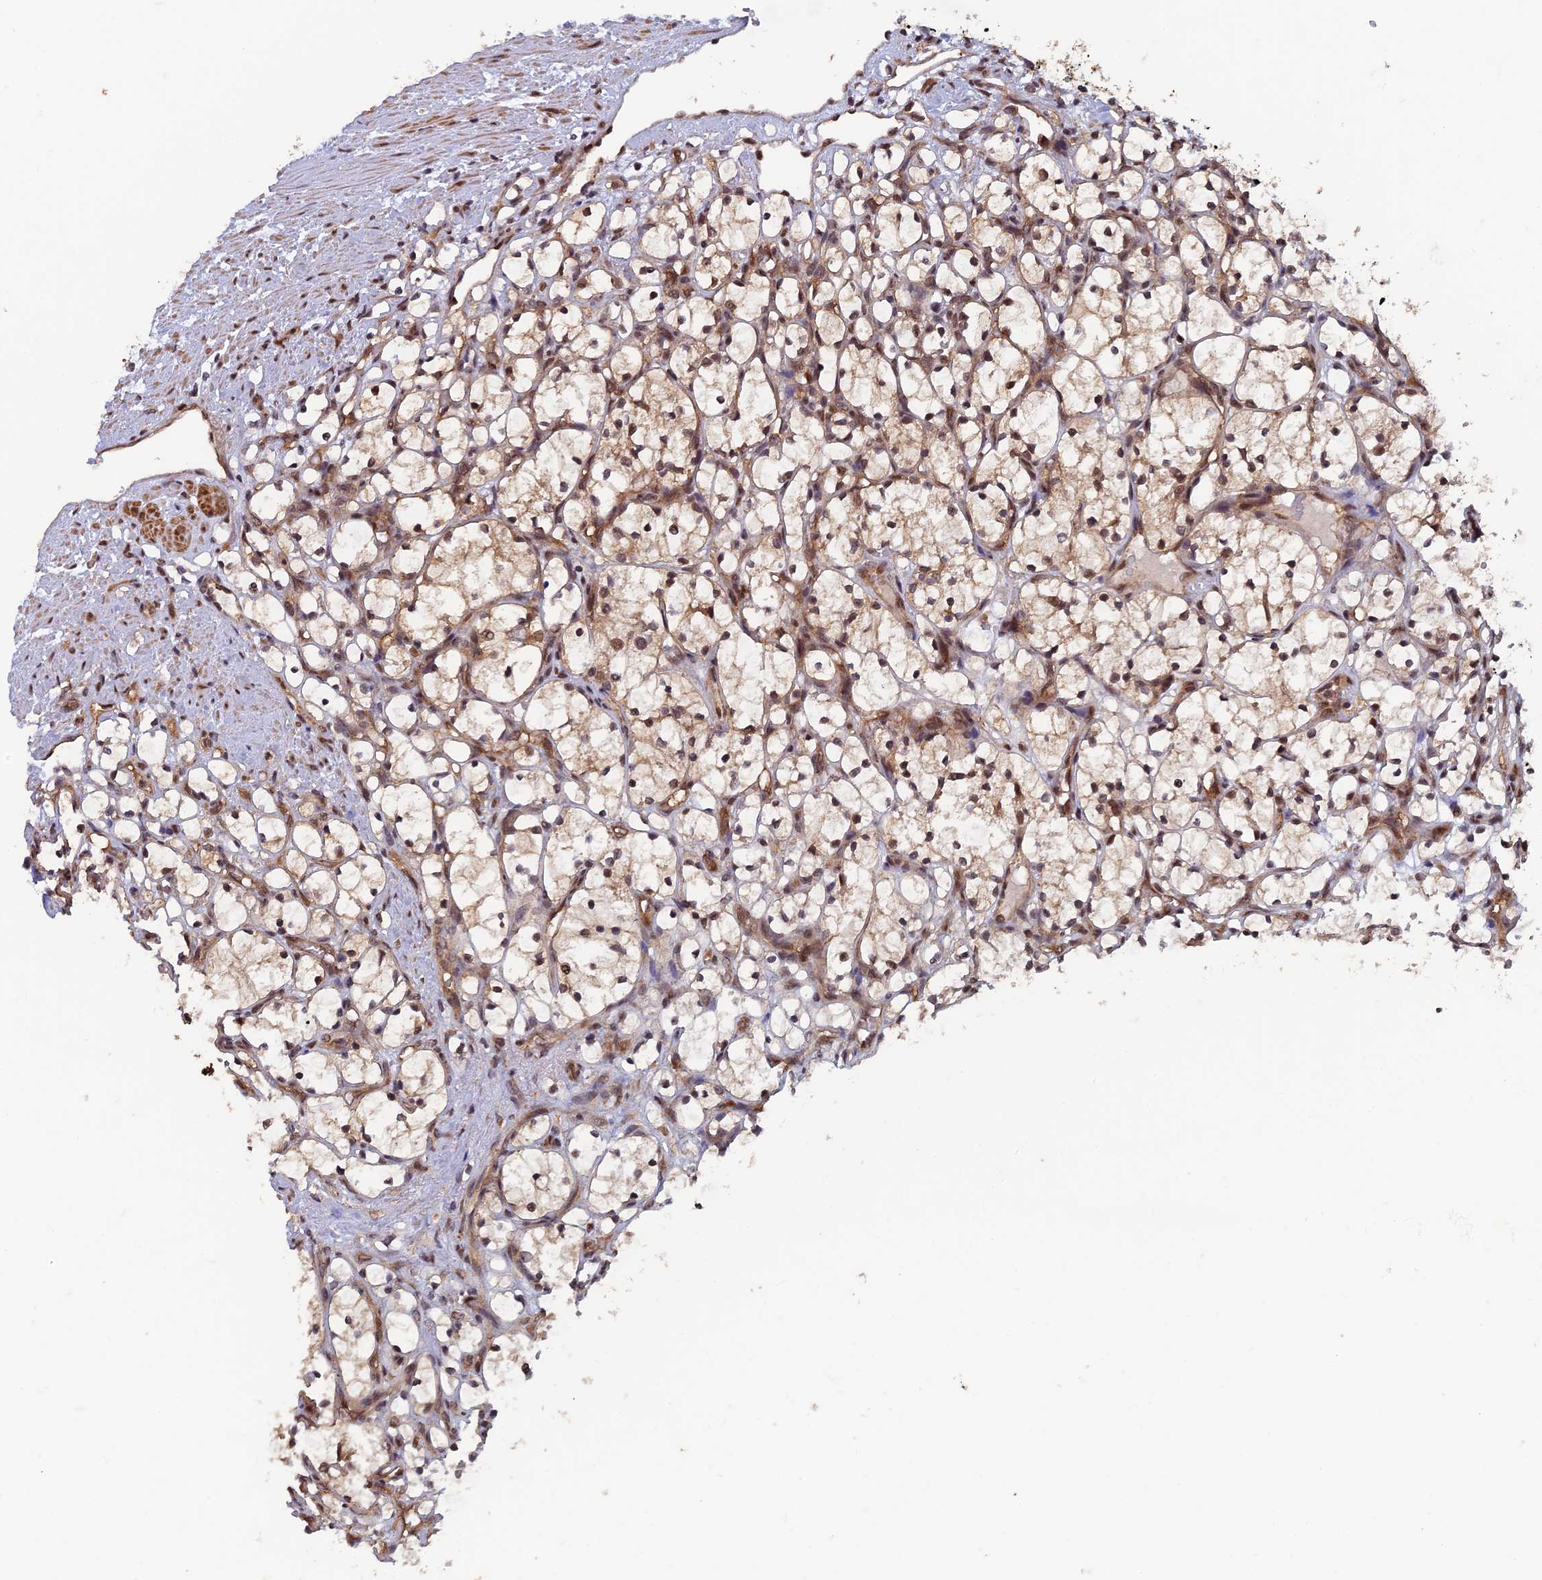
{"staining": {"intensity": "weak", "quantity": "25%-75%", "location": "nuclear"}, "tissue": "renal cancer", "cell_type": "Tumor cells", "image_type": "cancer", "snomed": [{"axis": "morphology", "description": "Adenocarcinoma, NOS"}, {"axis": "topography", "description": "Kidney"}], "caption": "Protein staining exhibits weak nuclear positivity in approximately 25%-75% of tumor cells in renal cancer (adenocarcinoma). (DAB IHC with brightfield microscopy, high magnification).", "gene": "FAM53C", "patient": {"sex": "female", "age": 69}}